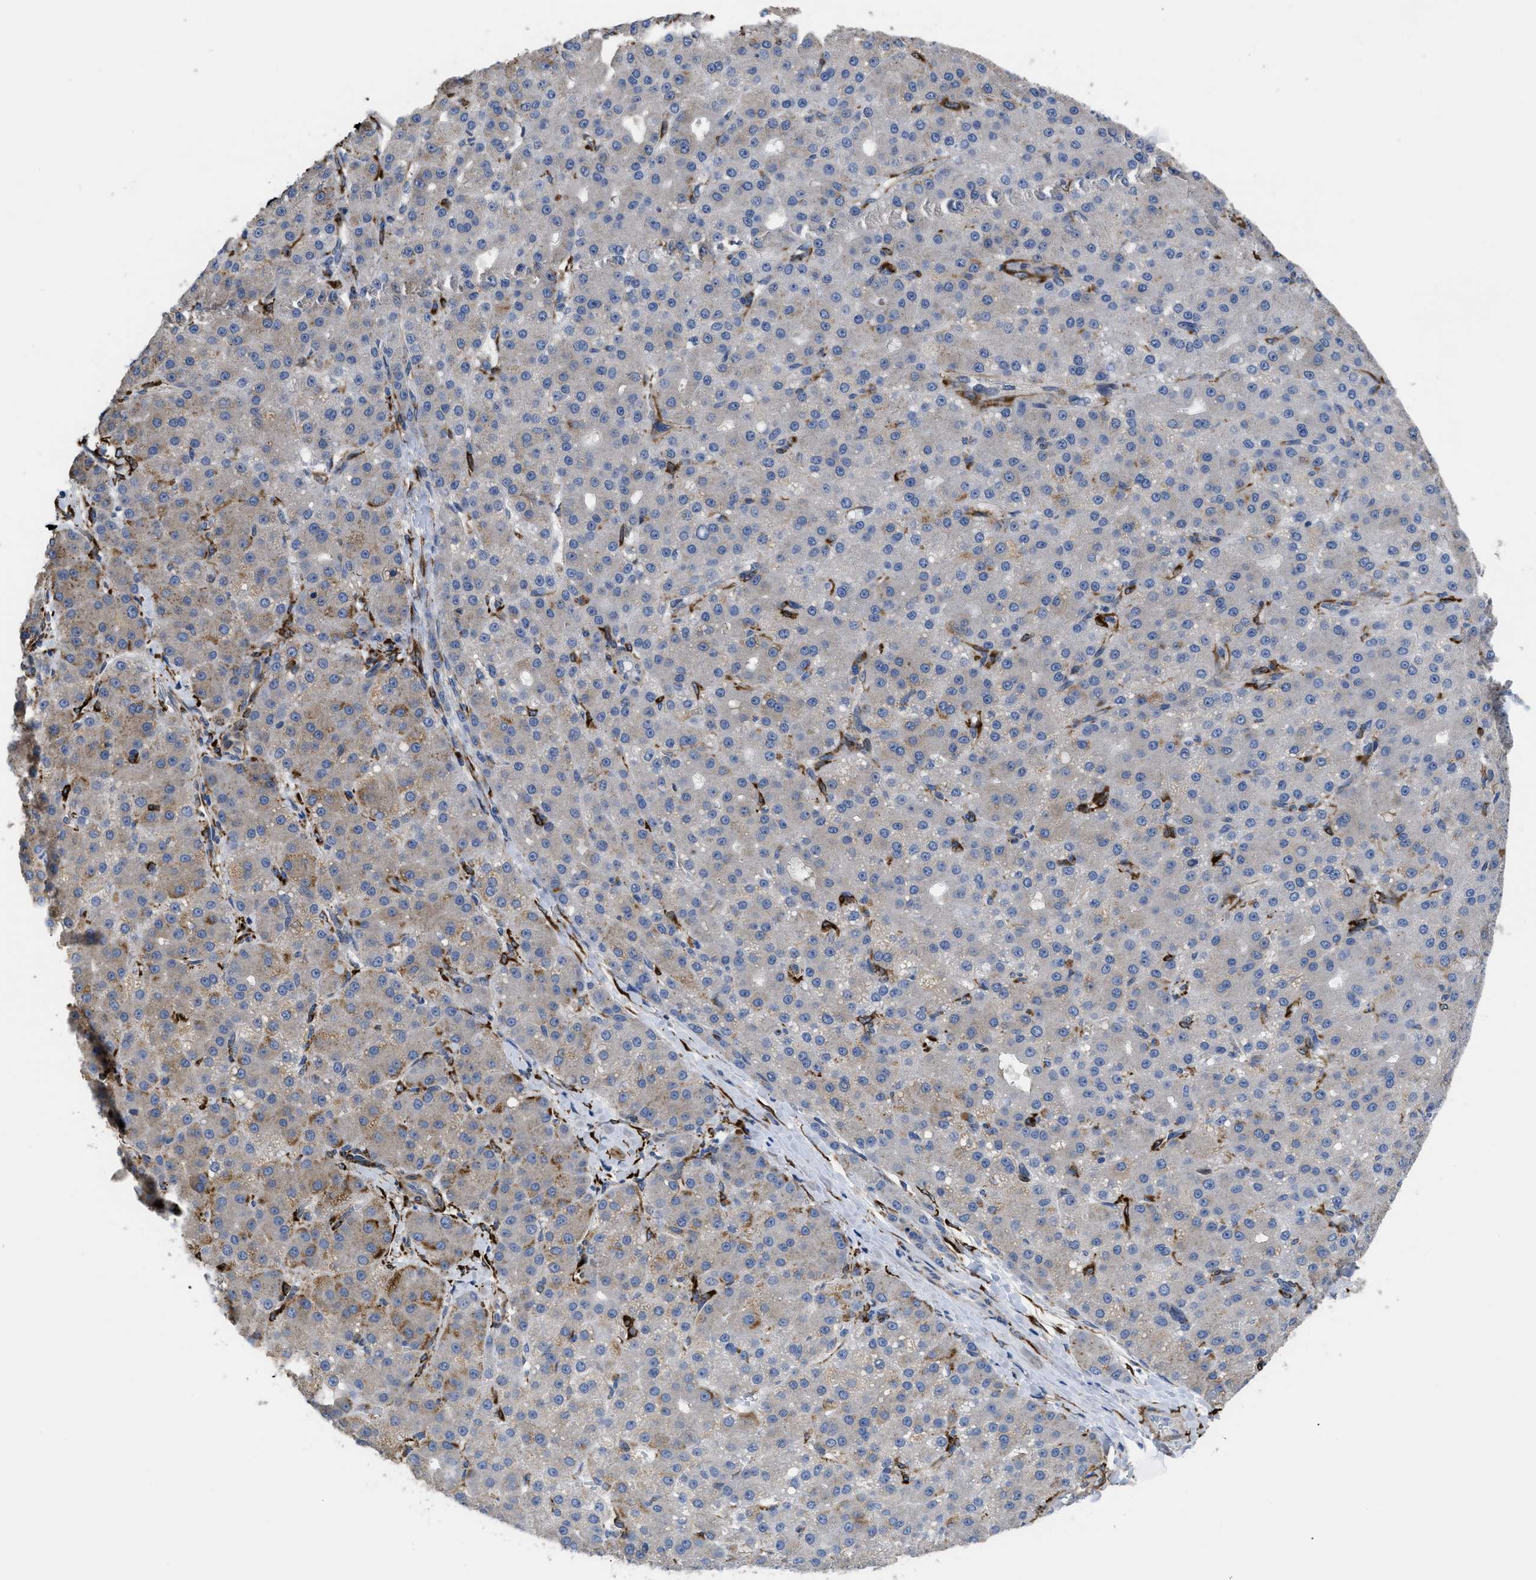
{"staining": {"intensity": "weak", "quantity": "<25%", "location": "cytoplasmic/membranous"}, "tissue": "liver cancer", "cell_type": "Tumor cells", "image_type": "cancer", "snomed": [{"axis": "morphology", "description": "Carcinoma, Hepatocellular, NOS"}, {"axis": "topography", "description": "Liver"}], "caption": "DAB immunohistochemical staining of liver cancer displays no significant positivity in tumor cells. (Stains: DAB (3,3'-diaminobenzidine) IHC with hematoxylin counter stain, Microscopy: brightfield microscopy at high magnification).", "gene": "SQLE", "patient": {"sex": "male", "age": 67}}